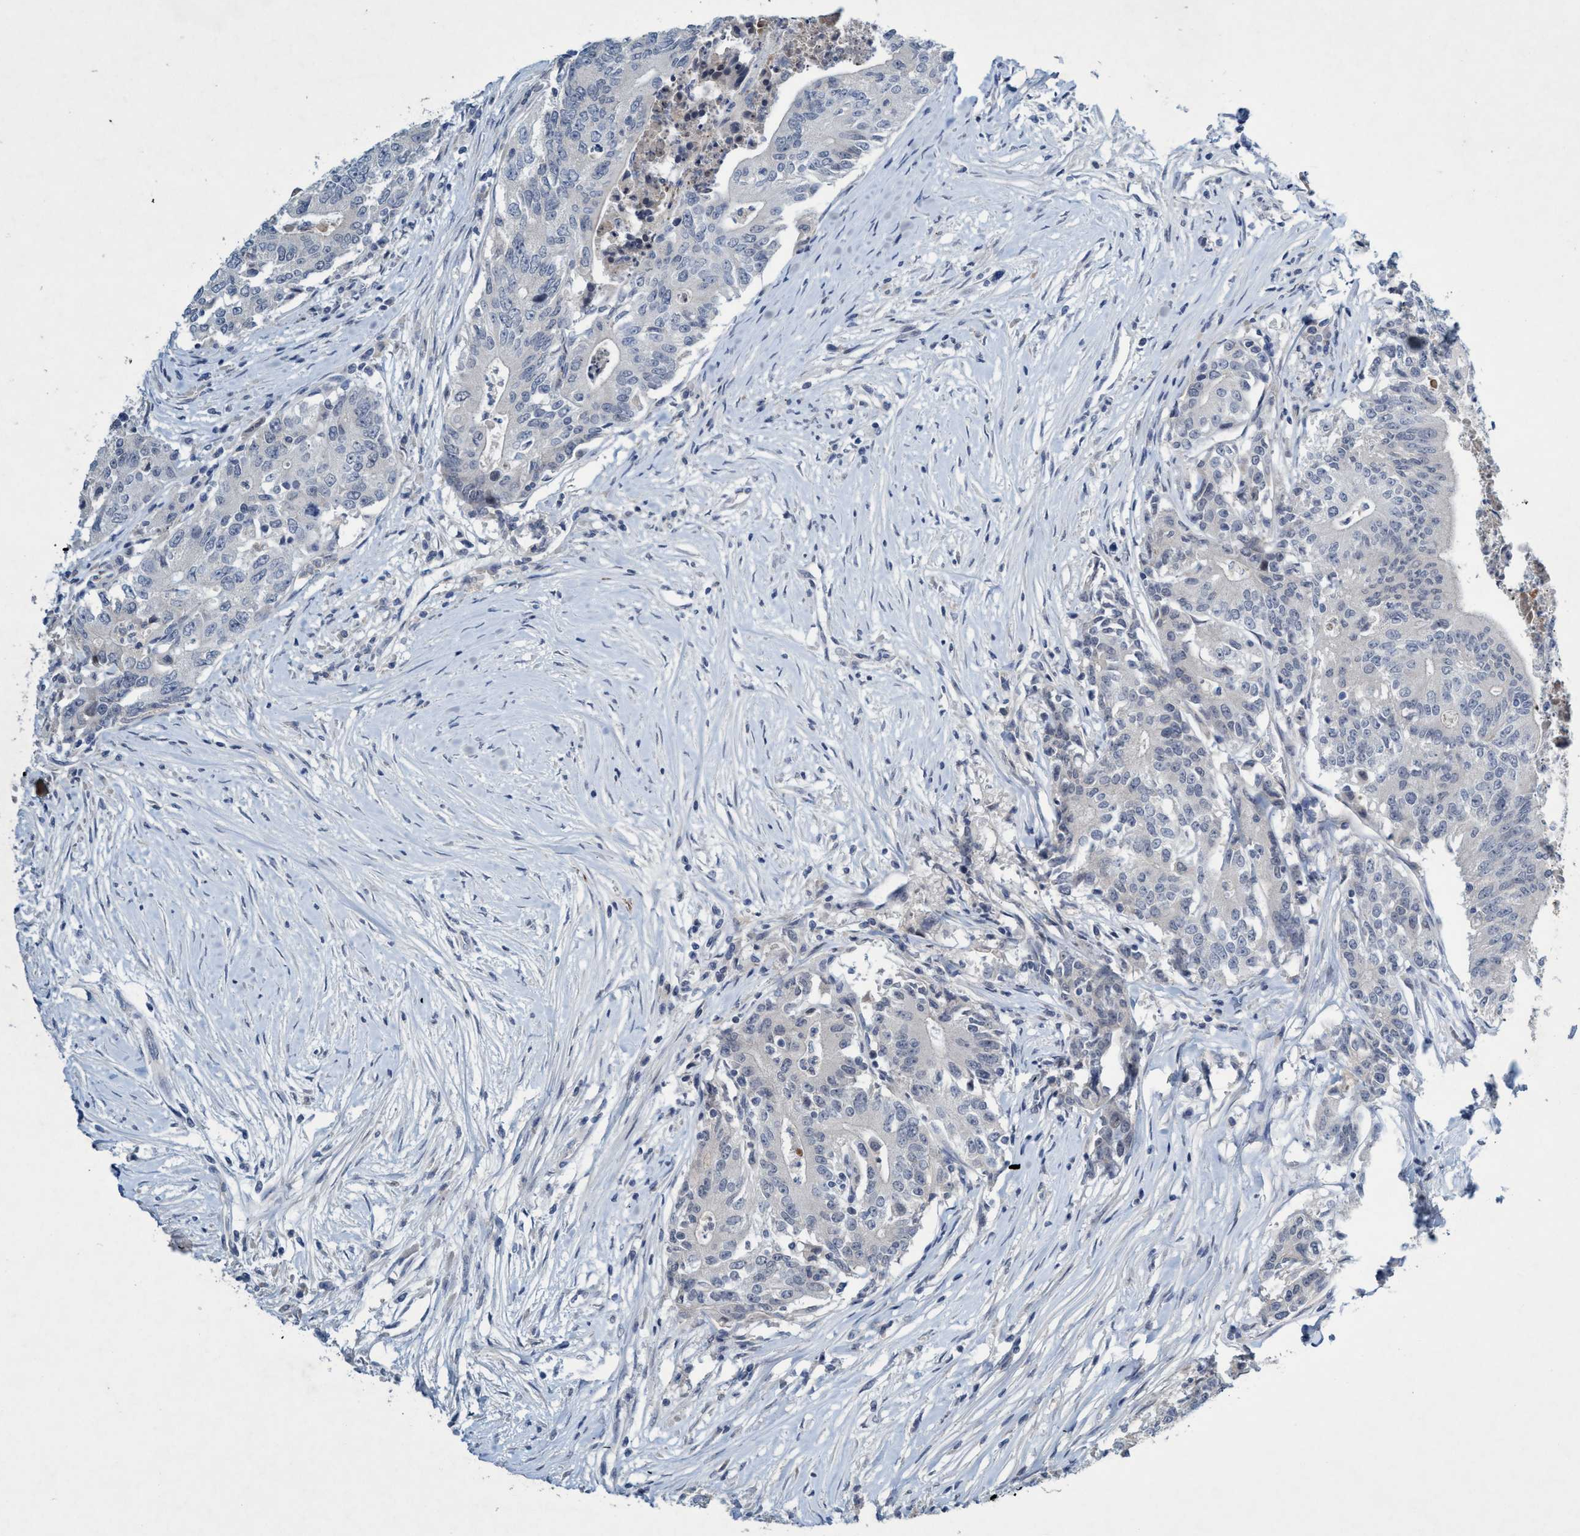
{"staining": {"intensity": "negative", "quantity": "none", "location": "none"}, "tissue": "colorectal cancer", "cell_type": "Tumor cells", "image_type": "cancer", "snomed": [{"axis": "morphology", "description": "Adenocarcinoma, NOS"}, {"axis": "topography", "description": "Colon"}], "caption": "Immunohistochemistry (IHC) image of colorectal cancer (adenocarcinoma) stained for a protein (brown), which exhibits no positivity in tumor cells.", "gene": "RNF208", "patient": {"sex": "female", "age": 77}}